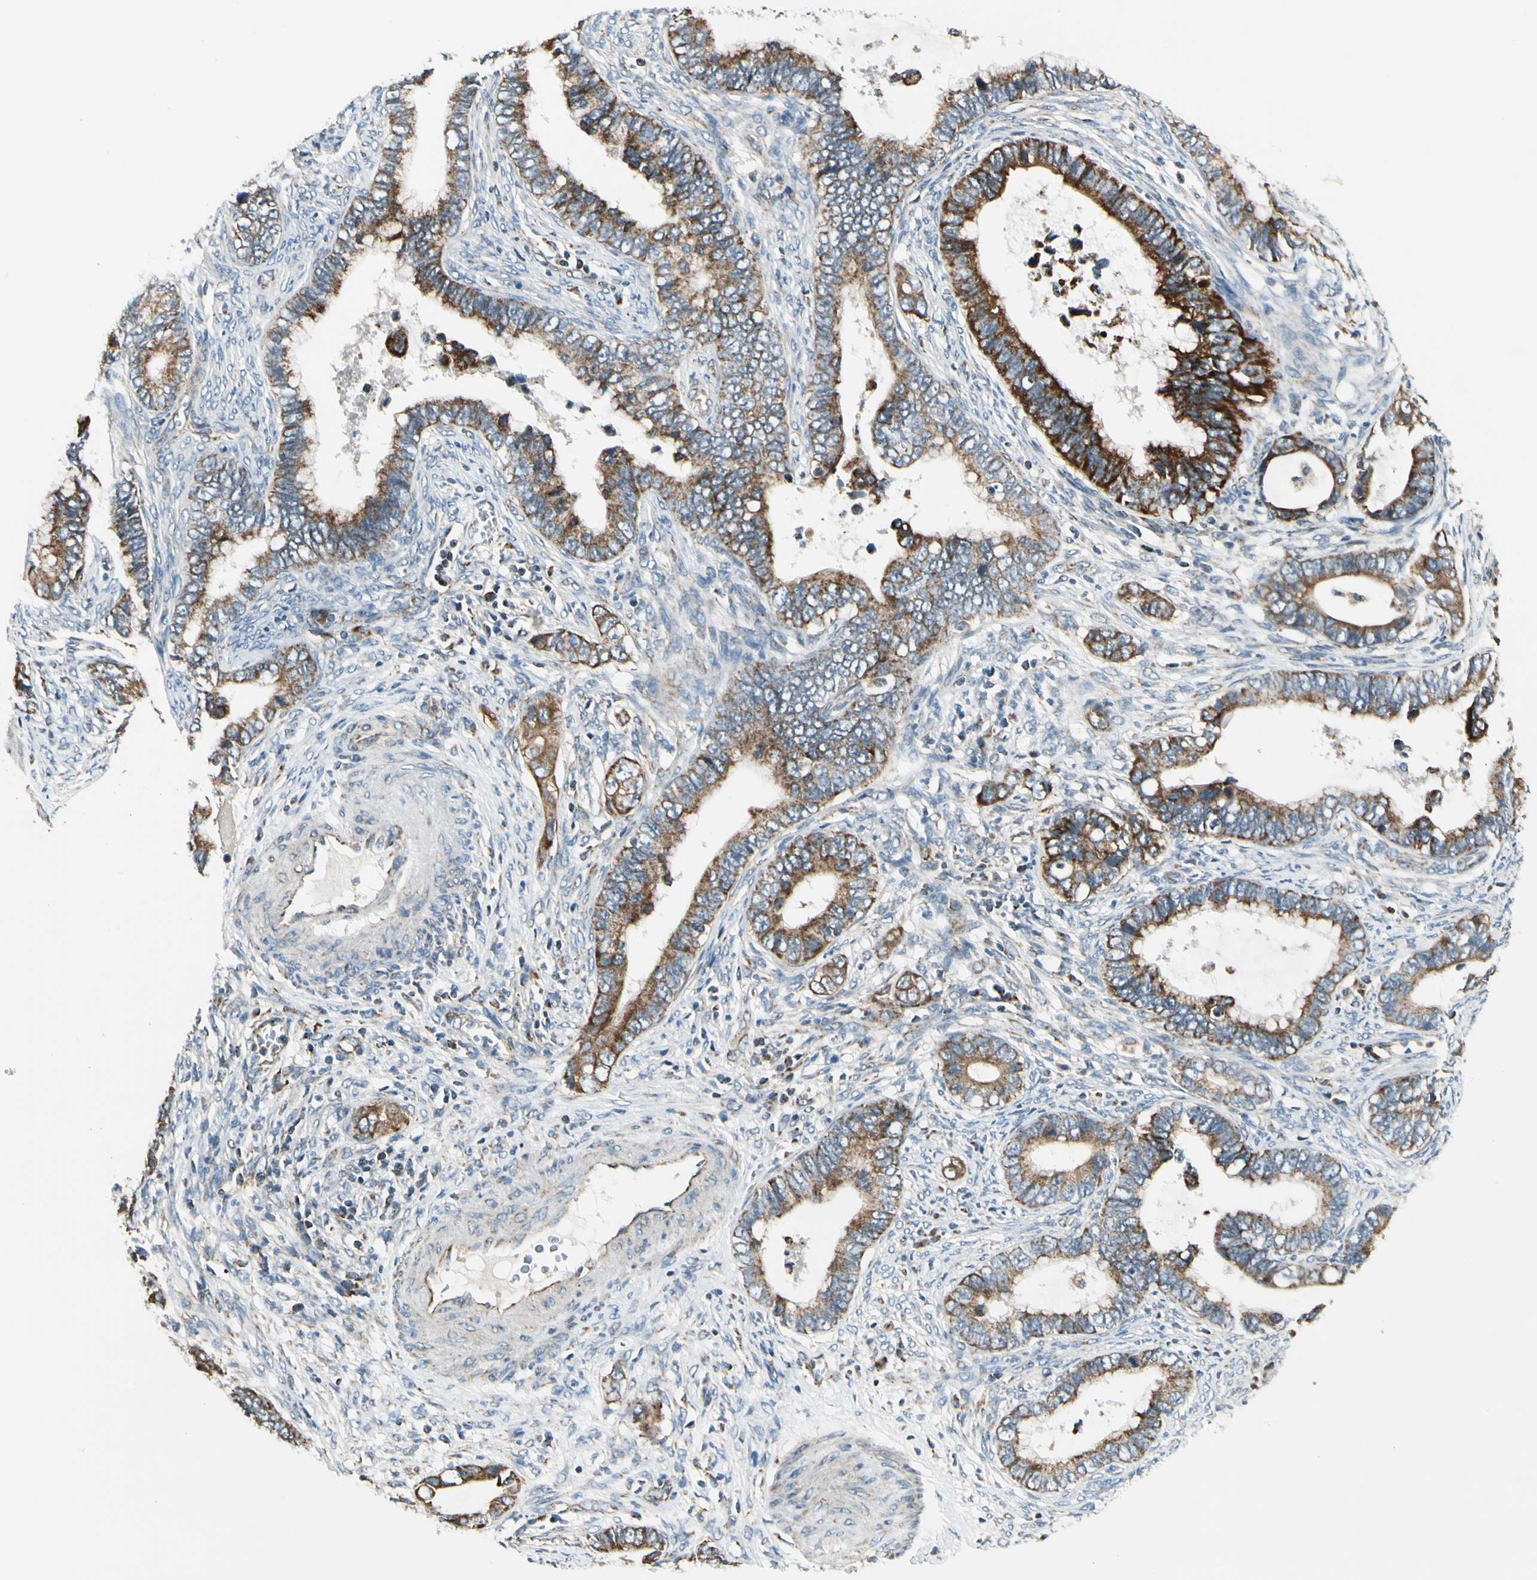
{"staining": {"intensity": "strong", "quantity": "25%-75%", "location": "cytoplasmic/membranous"}, "tissue": "cervical cancer", "cell_type": "Tumor cells", "image_type": "cancer", "snomed": [{"axis": "morphology", "description": "Adenocarcinoma, NOS"}, {"axis": "topography", "description": "Cervix"}], "caption": "High-power microscopy captured an IHC image of cervical adenocarcinoma, revealing strong cytoplasmic/membranous staining in about 25%-75% of tumor cells.", "gene": "EPHB3", "patient": {"sex": "female", "age": 44}}